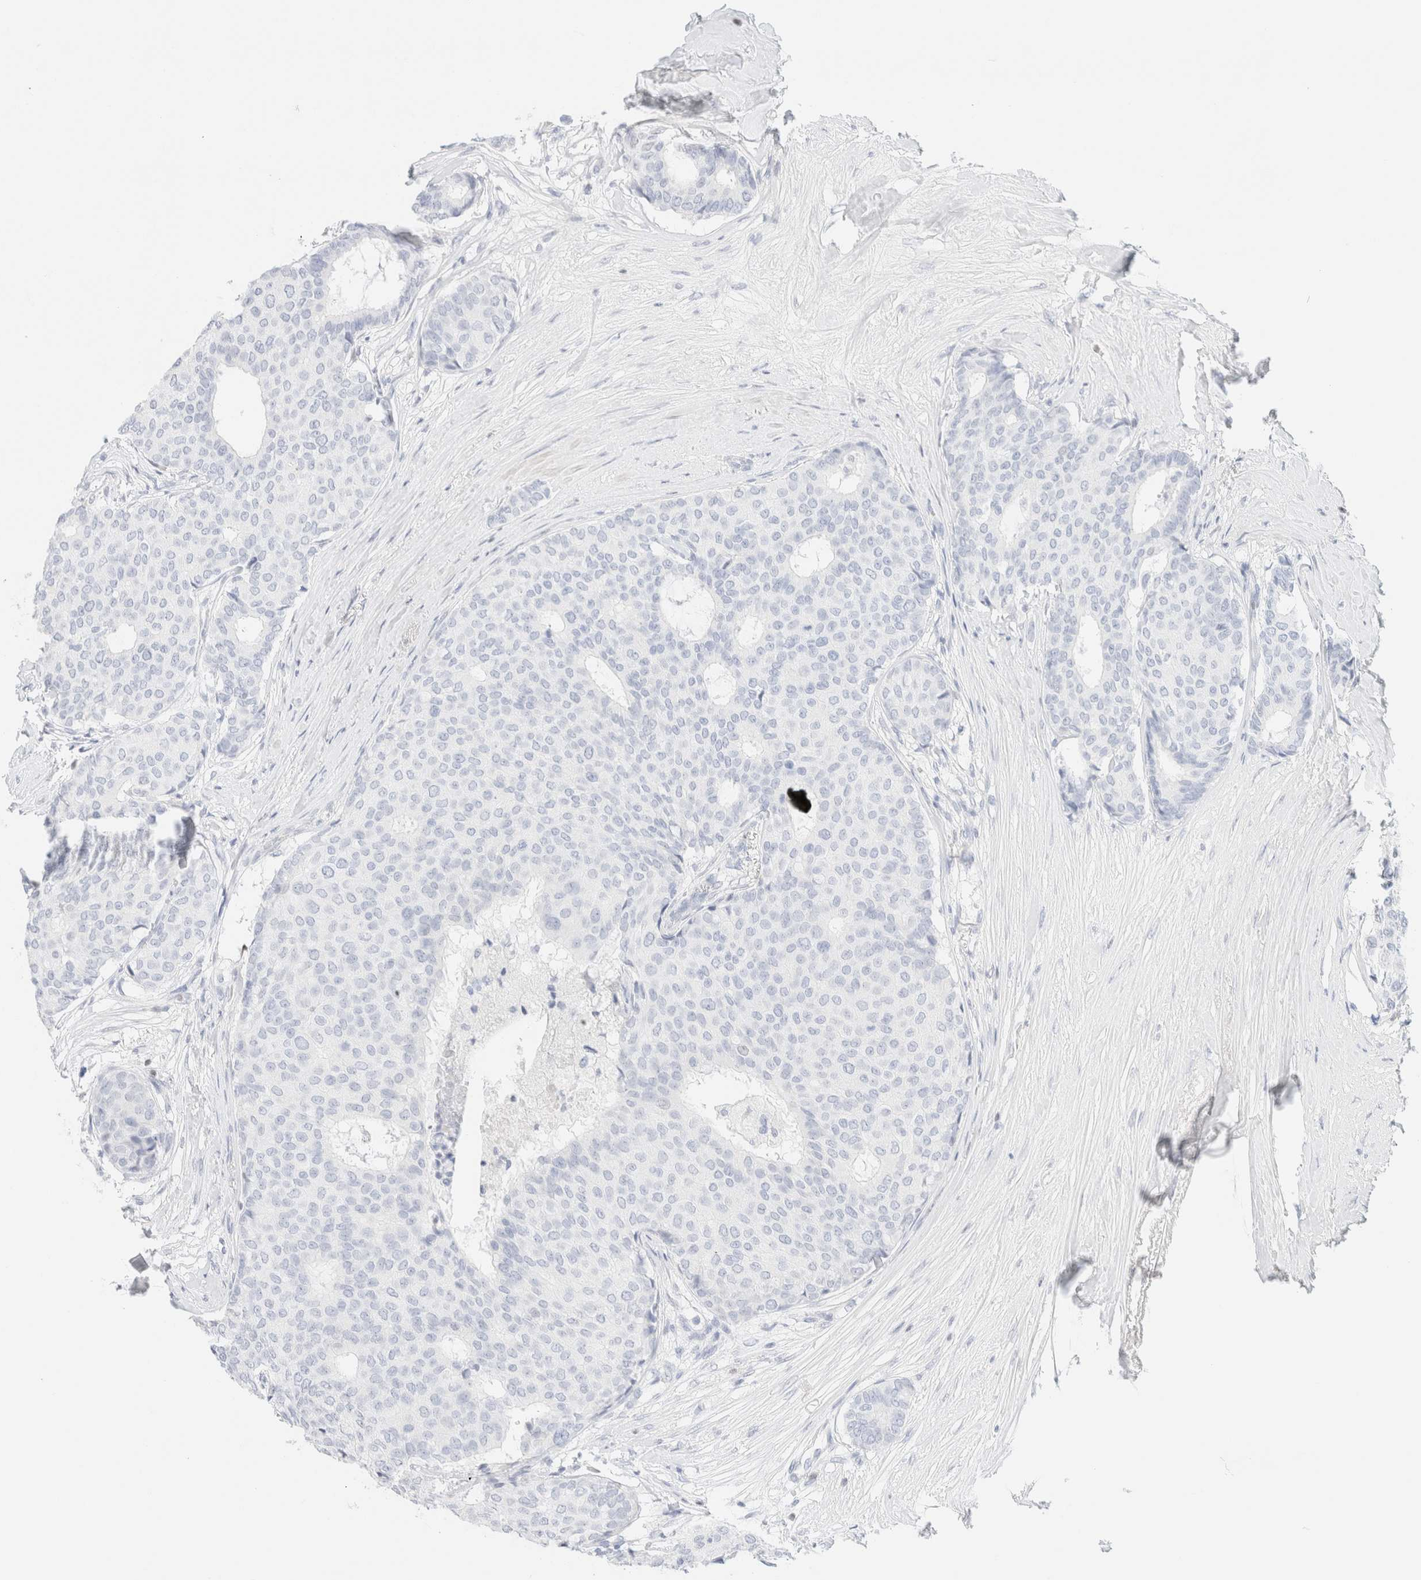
{"staining": {"intensity": "negative", "quantity": "none", "location": "none"}, "tissue": "breast cancer", "cell_type": "Tumor cells", "image_type": "cancer", "snomed": [{"axis": "morphology", "description": "Duct carcinoma"}, {"axis": "topography", "description": "Breast"}], "caption": "Immunohistochemistry histopathology image of neoplastic tissue: human invasive ductal carcinoma (breast) stained with DAB reveals no significant protein staining in tumor cells. (Brightfield microscopy of DAB IHC at high magnification).", "gene": "IKZF3", "patient": {"sex": "female", "age": 75}}